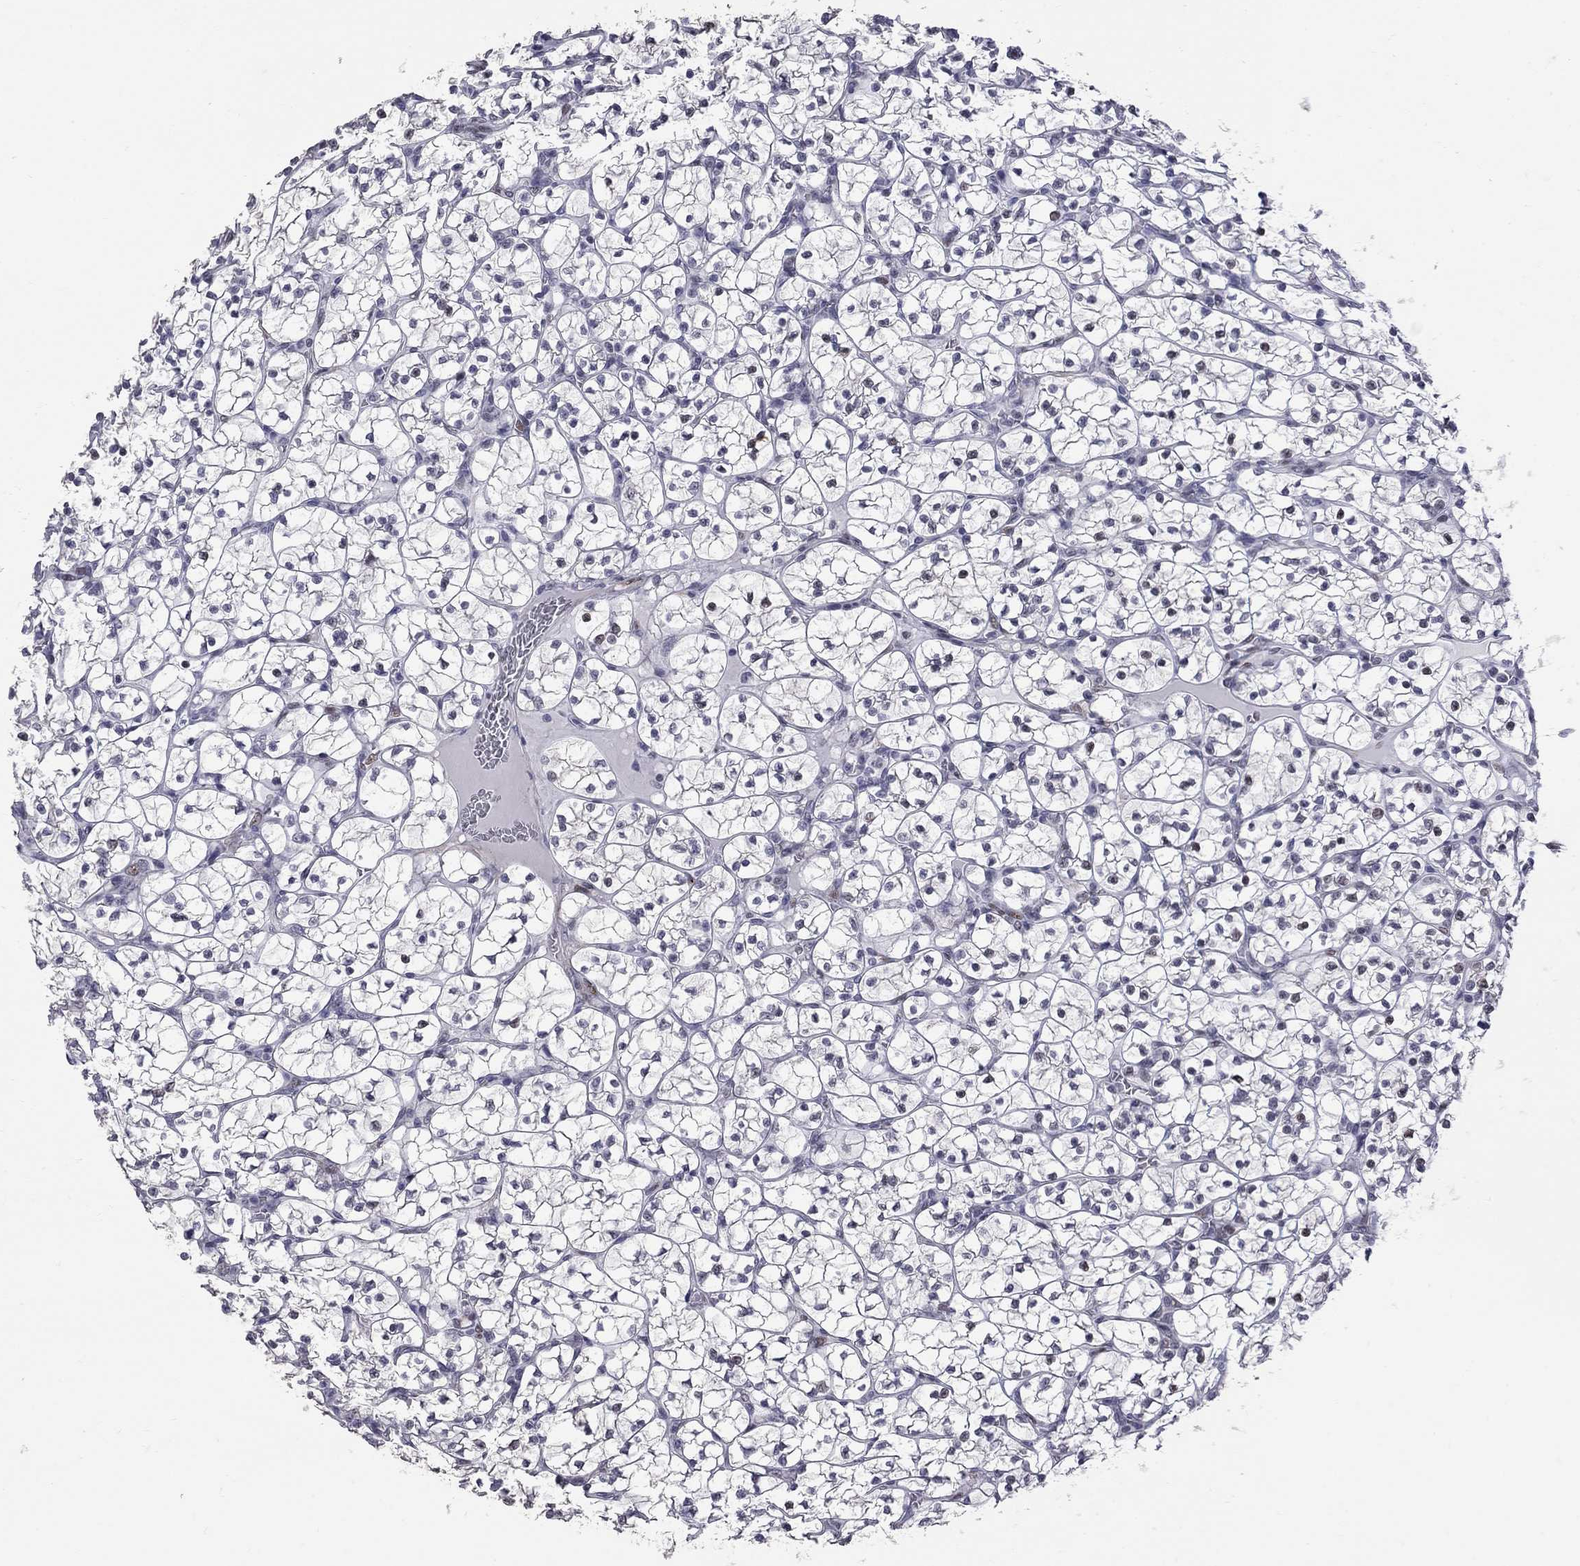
{"staining": {"intensity": "strong", "quantity": "<25%", "location": "nuclear"}, "tissue": "renal cancer", "cell_type": "Tumor cells", "image_type": "cancer", "snomed": [{"axis": "morphology", "description": "Adenocarcinoma, NOS"}, {"axis": "topography", "description": "Kidney"}], "caption": "Protein staining by IHC shows strong nuclear expression in approximately <25% of tumor cells in renal adenocarcinoma.", "gene": "ZNF154", "patient": {"sex": "female", "age": 89}}